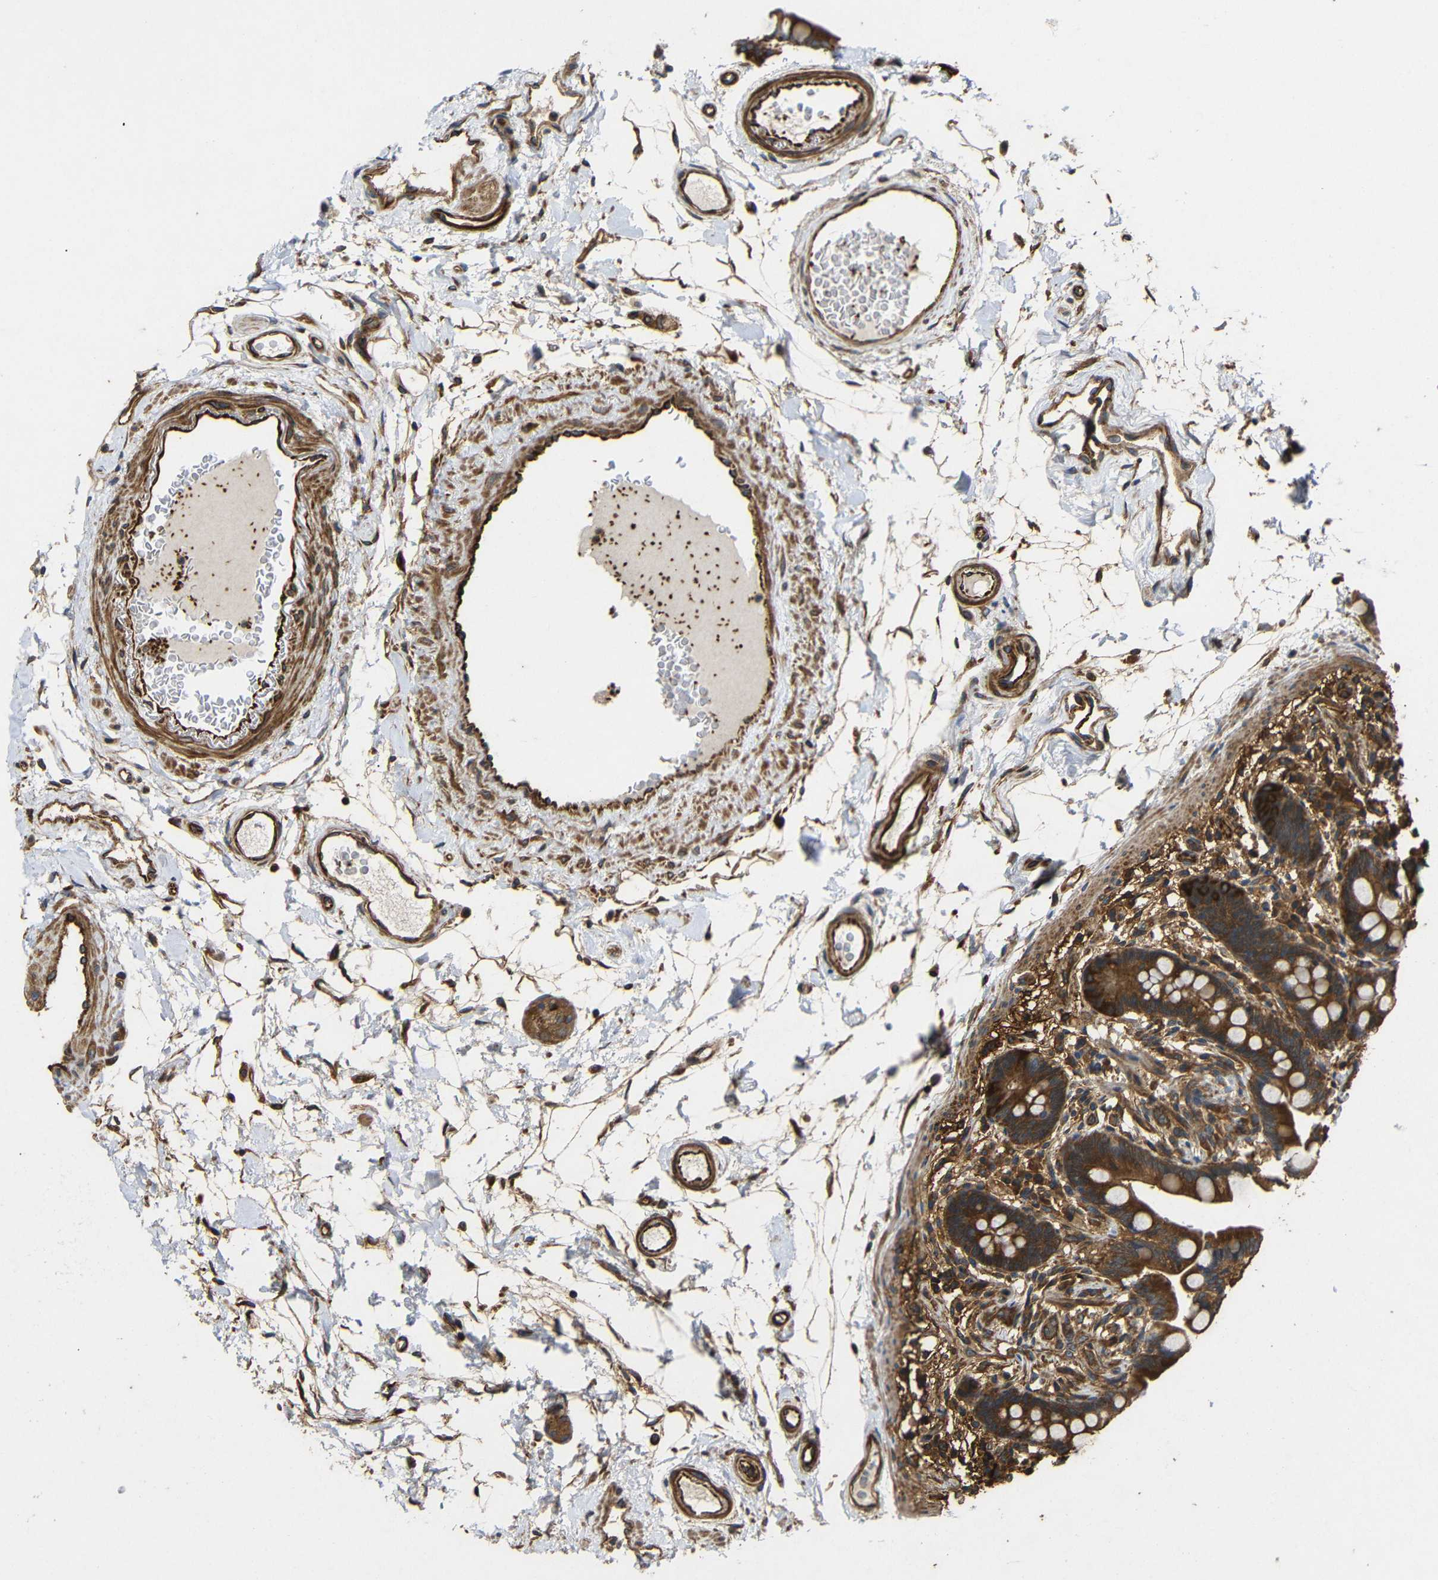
{"staining": {"intensity": "strong", "quantity": ">75%", "location": "cytoplasmic/membranous"}, "tissue": "colon", "cell_type": "Endothelial cells", "image_type": "normal", "snomed": [{"axis": "morphology", "description": "Normal tissue, NOS"}, {"axis": "topography", "description": "Colon"}], "caption": "Immunohistochemistry micrograph of unremarkable colon: human colon stained using IHC displays high levels of strong protein expression localized specifically in the cytoplasmic/membranous of endothelial cells, appearing as a cytoplasmic/membranous brown color.", "gene": "EIF2S1", "patient": {"sex": "male", "age": 73}}